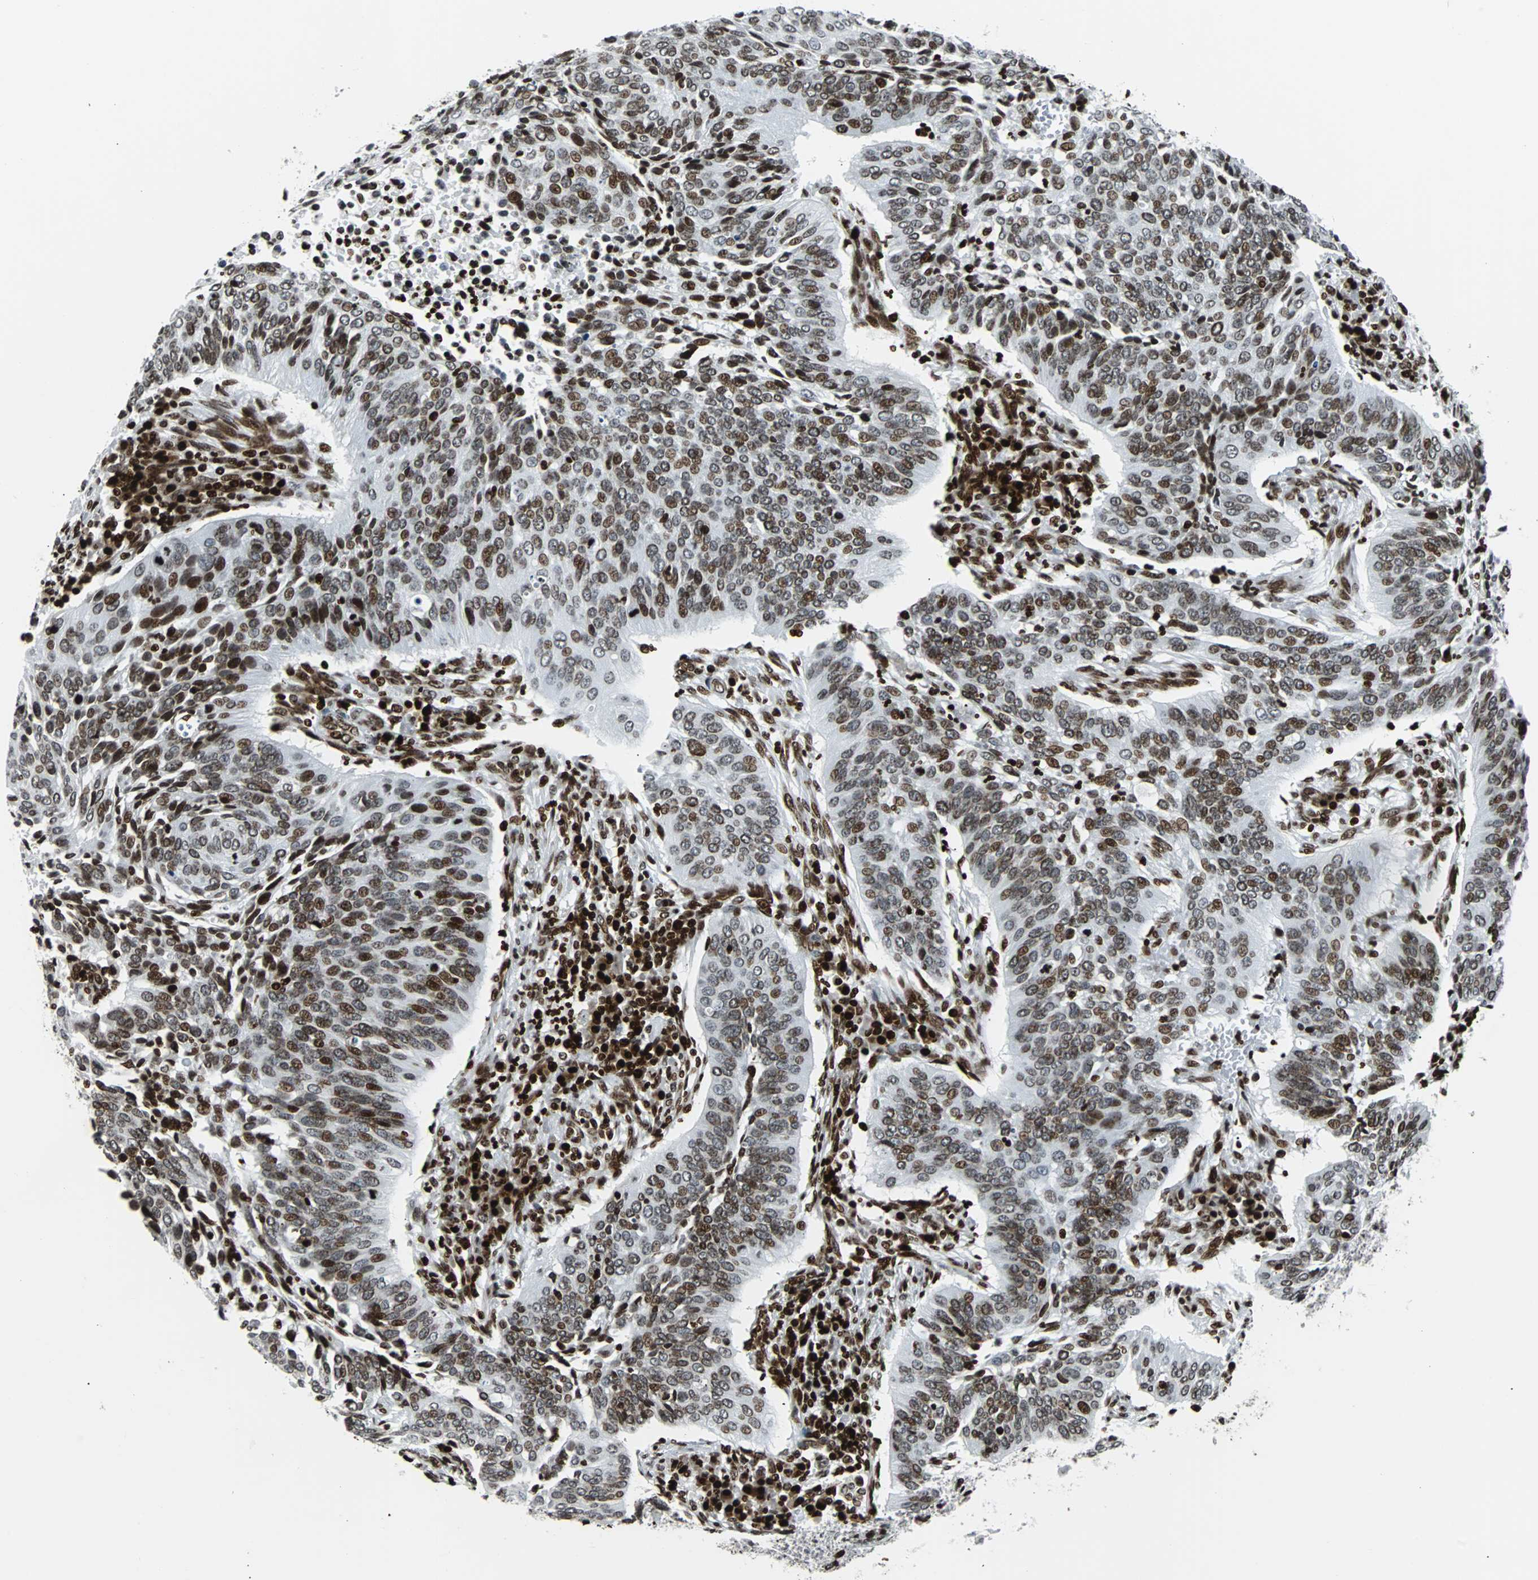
{"staining": {"intensity": "moderate", "quantity": "25%-75%", "location": "nuclear"}, "tissue": "cervical cancer", "cell_type": "Tumor cells", "image_type": "cancer", "snomed": [{"axis": "morphology", "description": "Squamous cell carcinoma, NOS"}, {"axis": "topography", "description": "Cervix"}], "caption": "An image of cervical cancer stained for a protein exhibits moderate nuclear brown staining in tumor cells. The protein of interest is shown in brown color, while the nuclei are stained blue.", "gene": "ZNF131", "patient": {"sex": "female", "age": 39}}